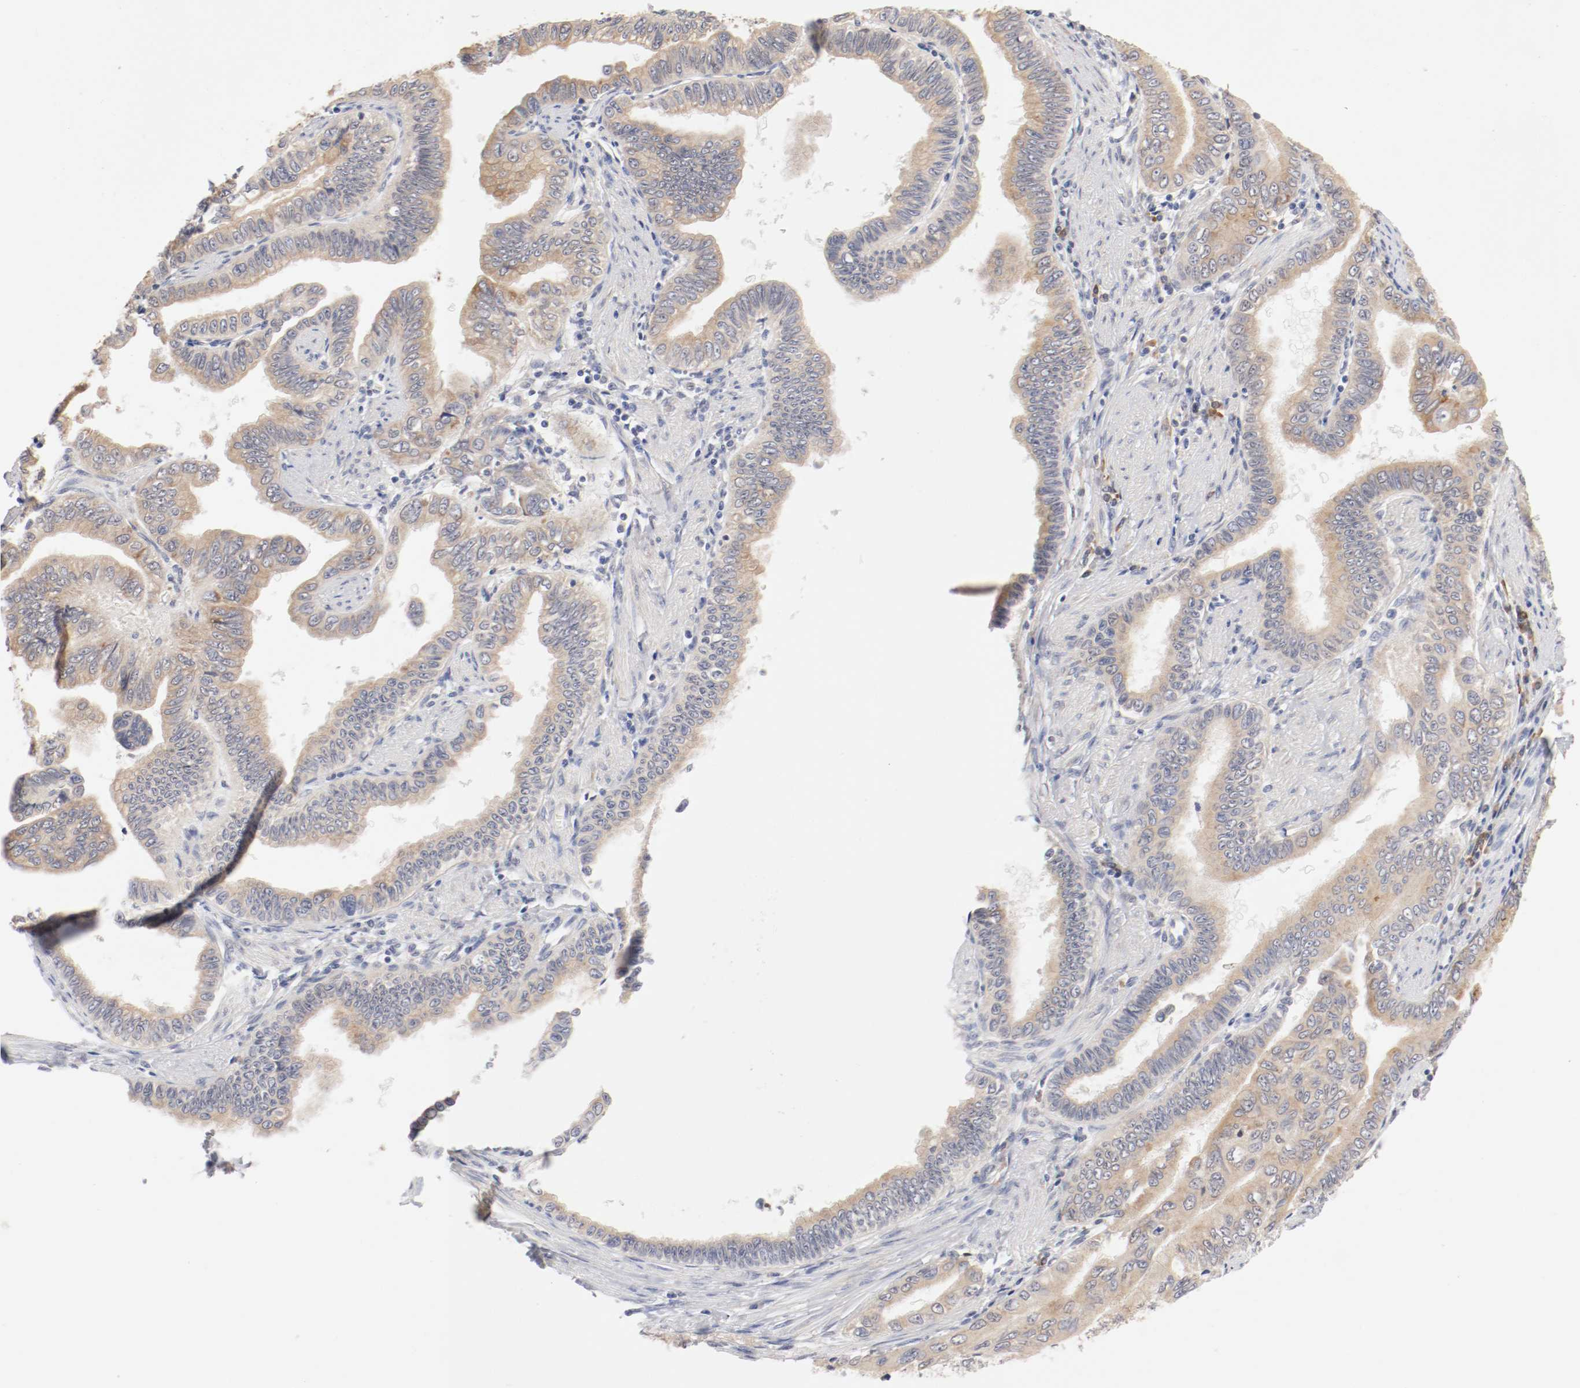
{"staining": {"intensity": "weak", "quantity": ">75%", "location": "cytoplasmic/membranous"}, "tissue": "pancreatic cancer", "cell_type": "Tumor cells", "image_type": "cancer", "snomed": [{"axis": "morphology", "description": "Normal tissue, NOS"}, {"axis": "topography", "description": "Lymph node"}], "caption": "Immunohistochemical staining of human pancreatic cancer reveals low levels of weak cytoplasmic/membranous staining in about >75% of tumor cells.", "gene": "FKBP3", "patient": {"sex": "male", "age": 50}}